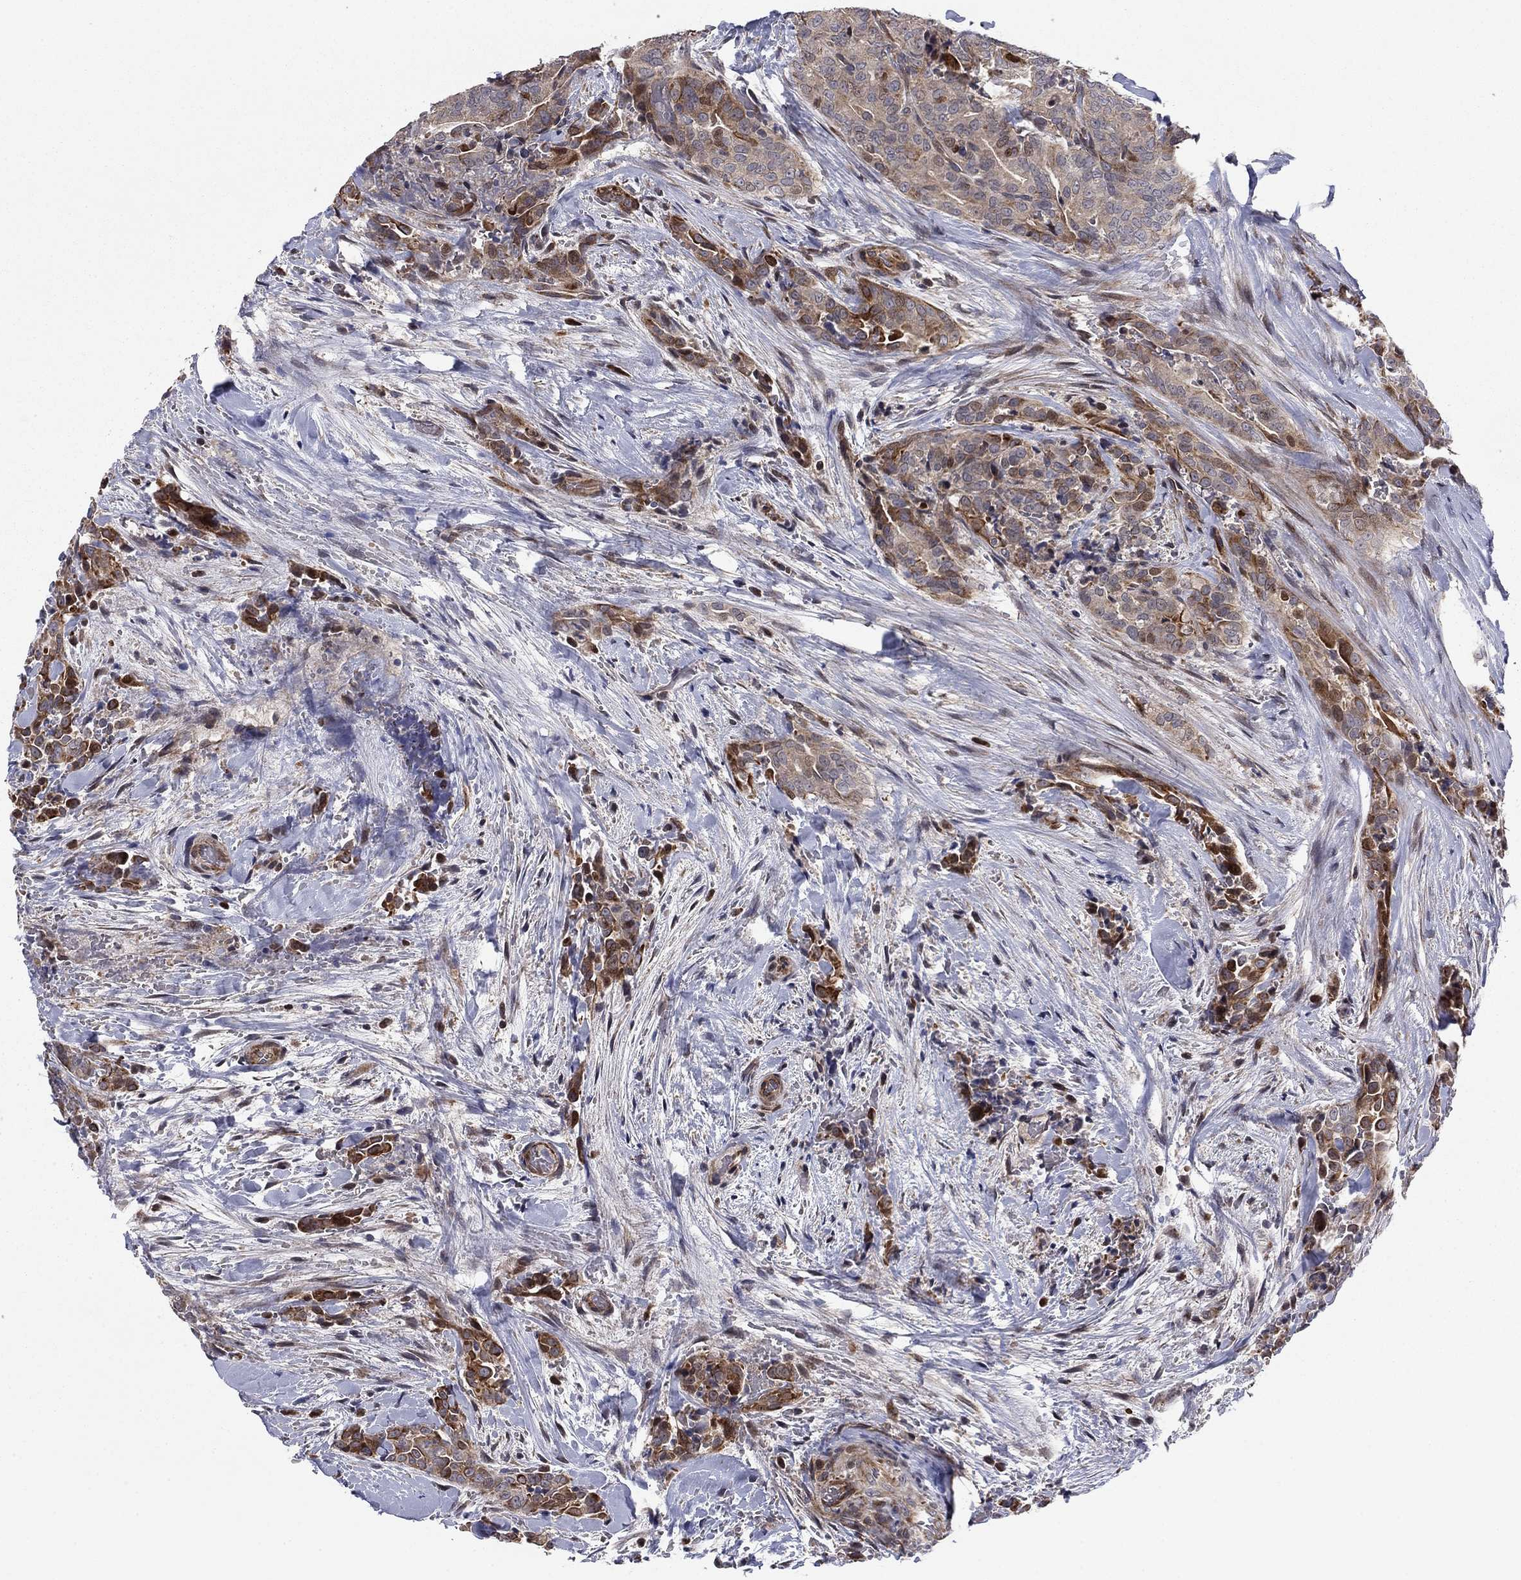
{"staining": {"intensity": "strong", "quantity": "<25%", "location": "cytoplasmic/membranous"}, "tissue": "thyroid cancer", "cell_type": "Tumor cells", "image_type": "cancer", "snomed": [{"axis": "morphology", "description": "Papillary adenocarcinoma, NOS"}, {"axis": "topography", "description": "Thyroid gland"}], "caption": "Human thyroid papillary adenocarcinoma stained with a brown dye displays strong cytoplasmic/membranous positive expression in about <25% of tumor cells.", "gene": "BCL11A", "patient": {"sex": "male", "age": 61}}